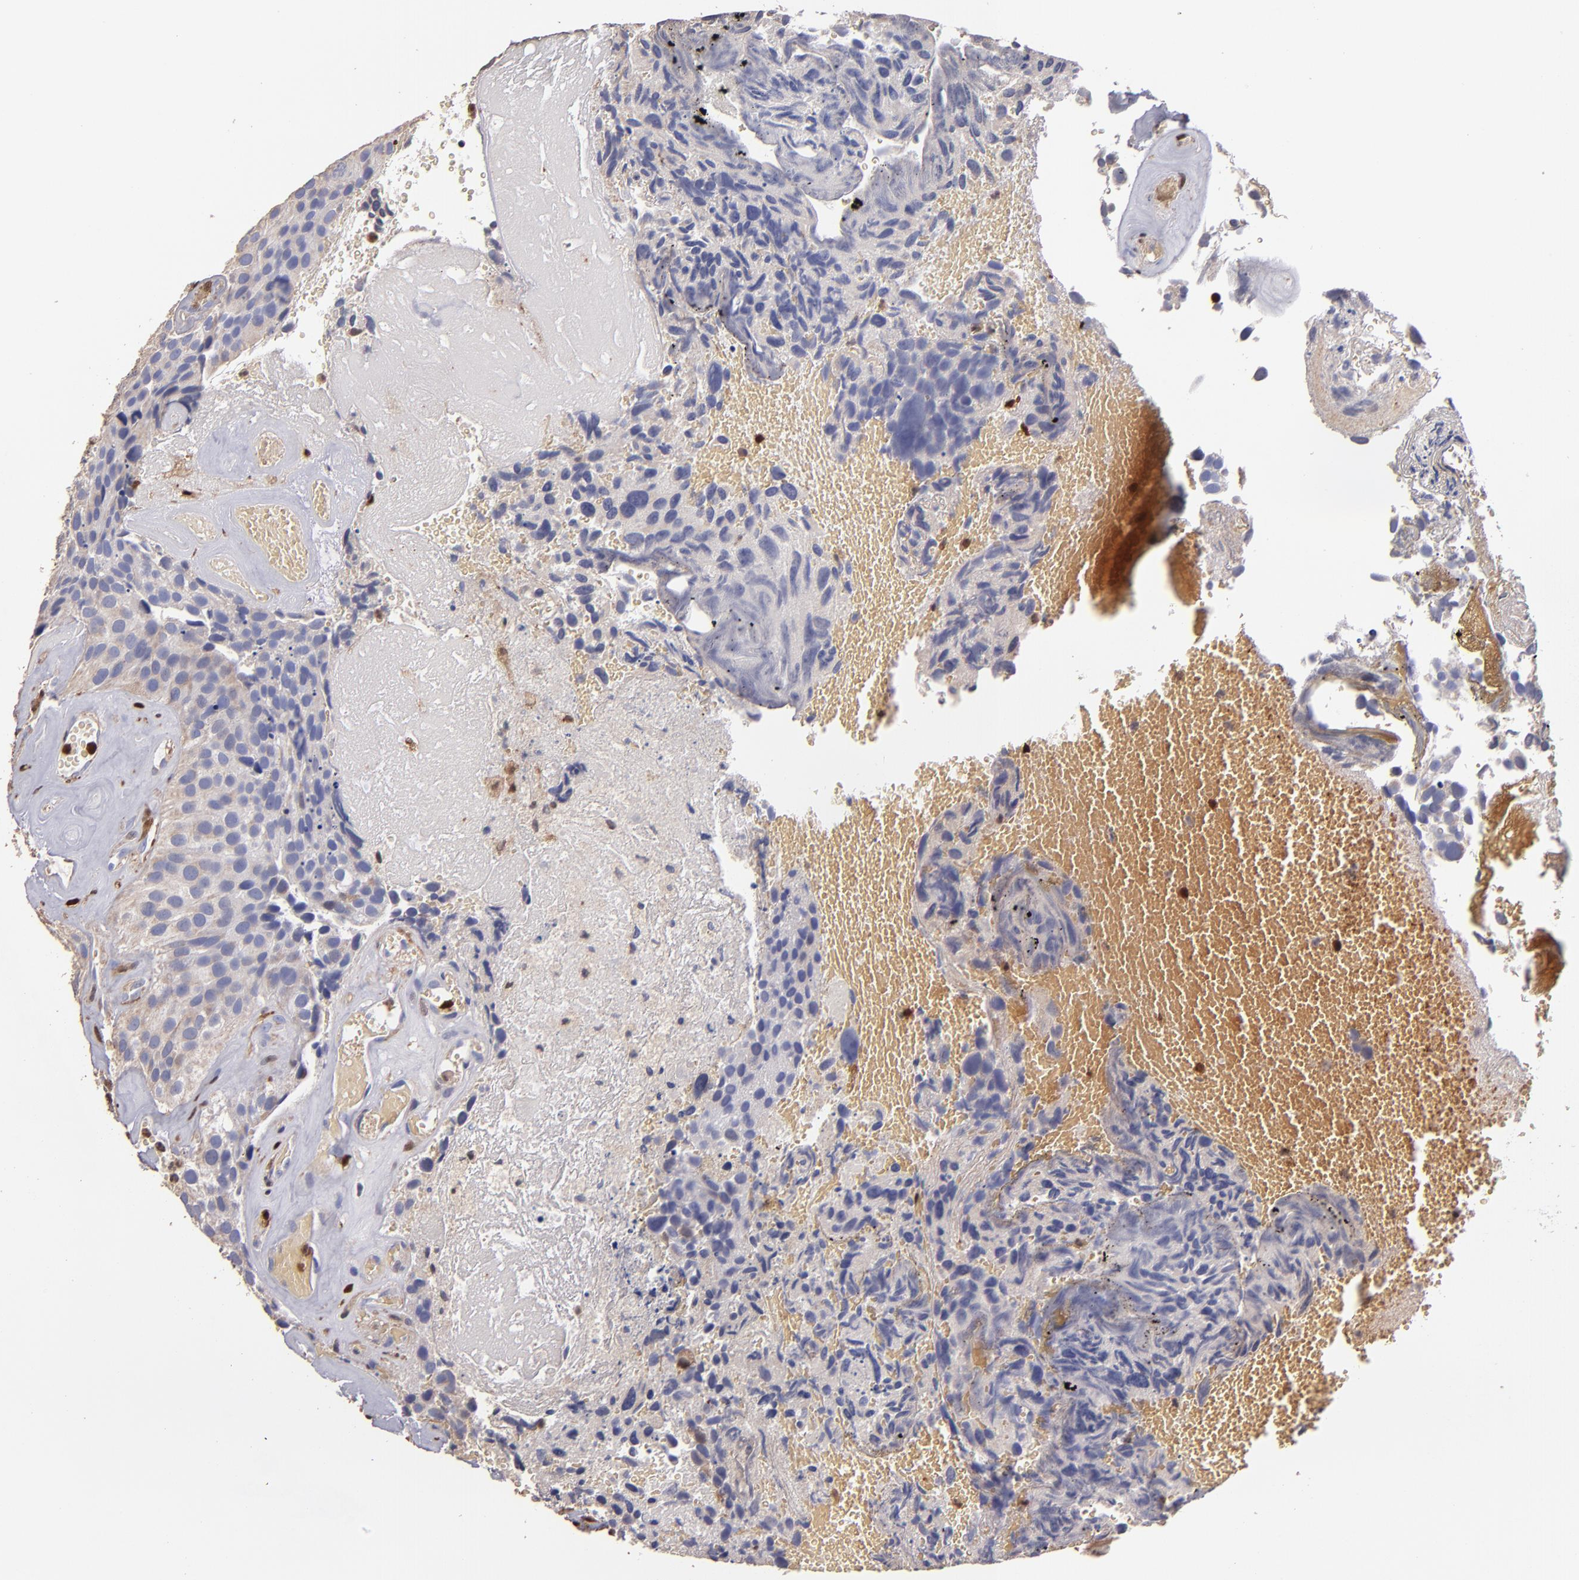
{"staining": {"intensity": "weak", "quantity": "<25%", "location": "cytoplasmic/membranous"}, "tissue": "urothelial cancer", "cell_type": "Tumor cells", "image_type": "cancer", "snomed": [{"axis": "morphology", "description": "Urothelial carcinoma, High grade"}, {"axis": "topography", "description": "Urinary bladder"}], "caption": "IHC image of human urothelial carcinoma (high-grade) stained for a protein (brown), which shows no positivity in tumor cells.", "gene": "S100A4", "patient": {"sex": "male", "age": 72}}